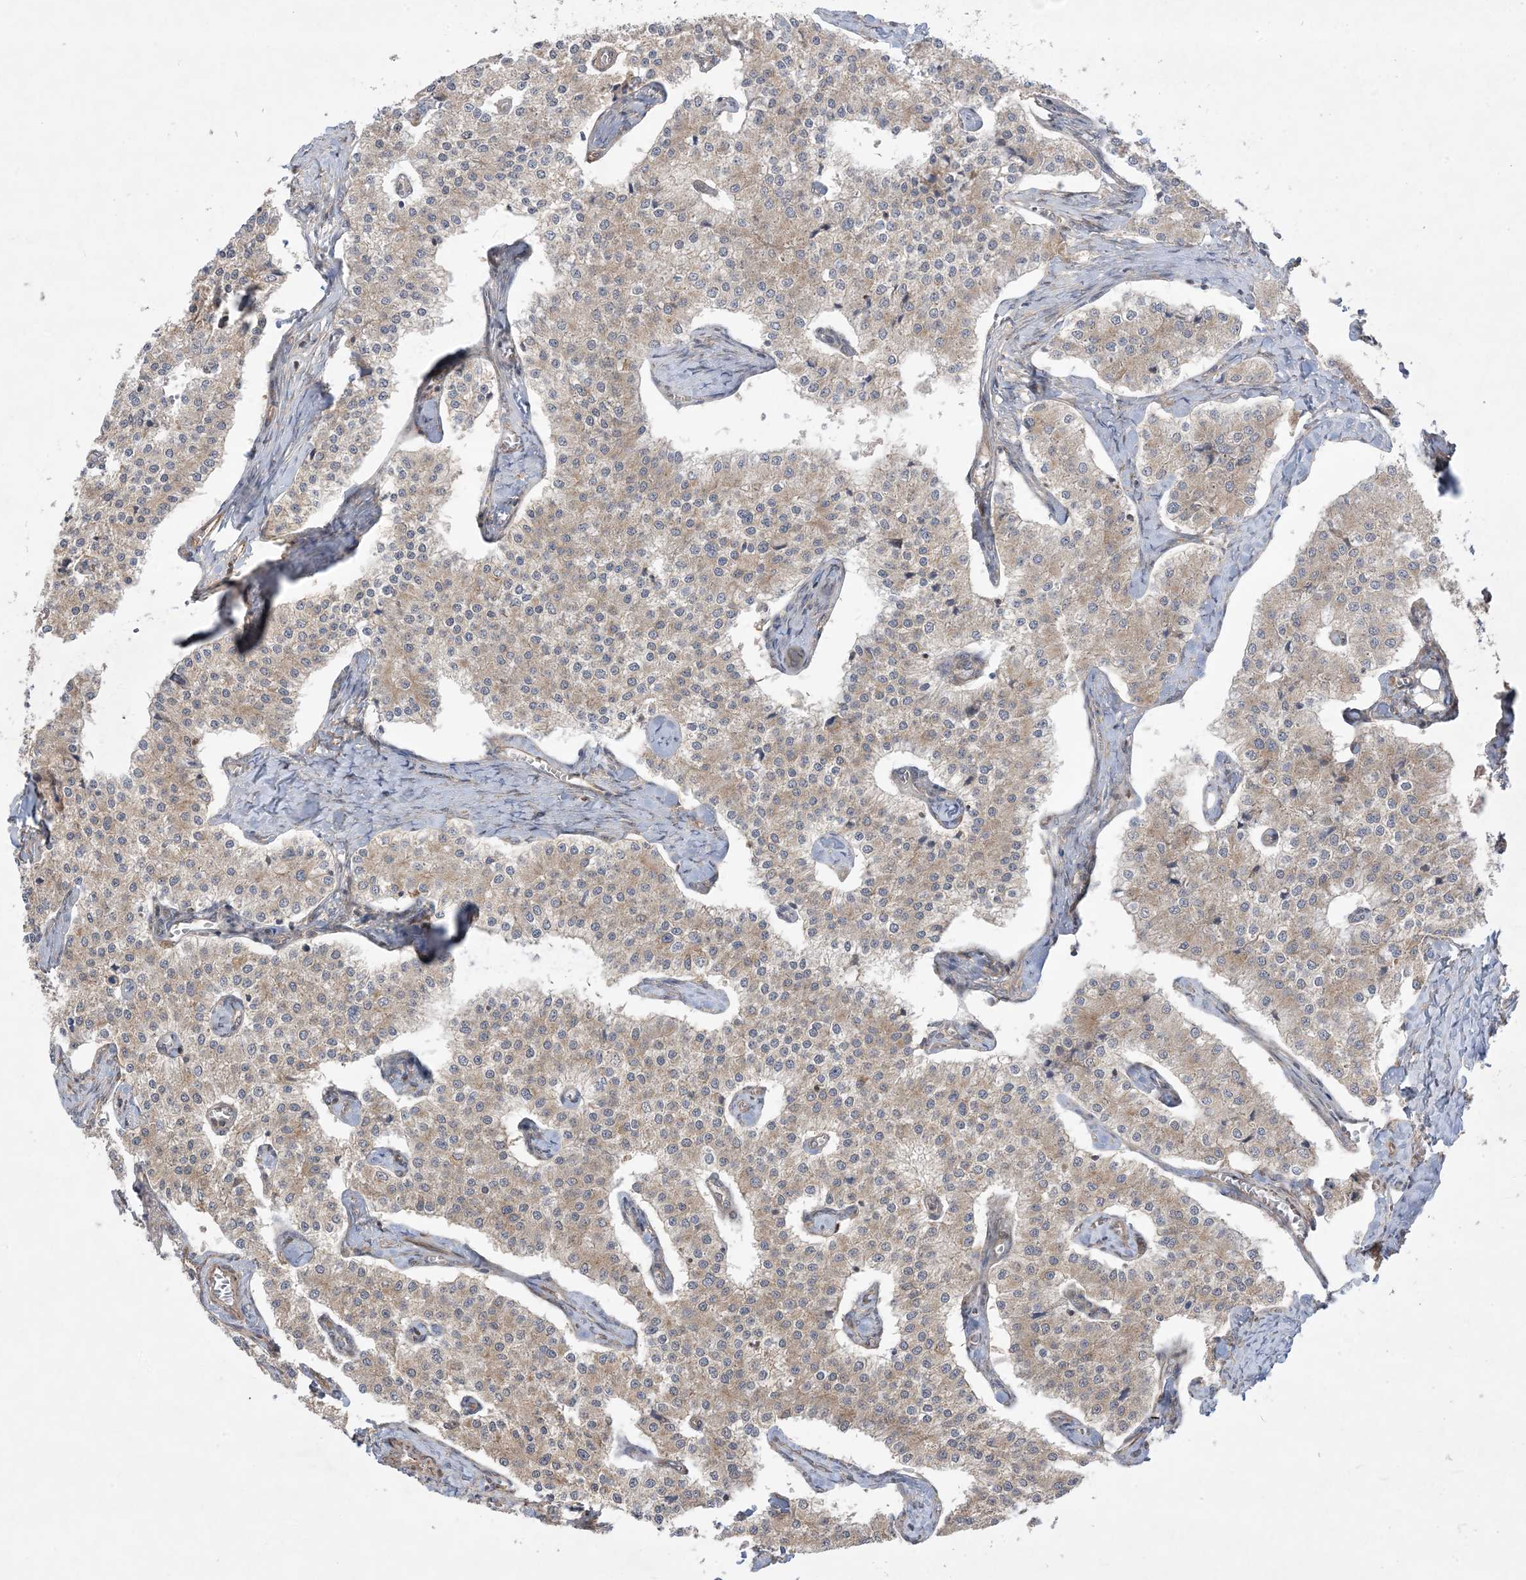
{"staining": {"intensity": "moderate", "quantity": ">75%", "location": "cytoplasmic/membranous"}, "tissue": "carcinoid", "cell_type": "Tumor cells", "image_type": "cancer", "snomed": [{"axis": "morphology", "description": "Carcinoid, malignant, NOS"}, {"axis": "topography", "description": "Colon"}], "caption": "This photomicrograph shows malignant carcinoid stained with immunohistochemistry to label a protein in brown. The cytoplasmic/membranous of tumor cells show moderate positivity for the protein. Nuclei are counter-stained blue.", "gene": "SOGA3", "patient": {"sex": "female", "age": 52}}